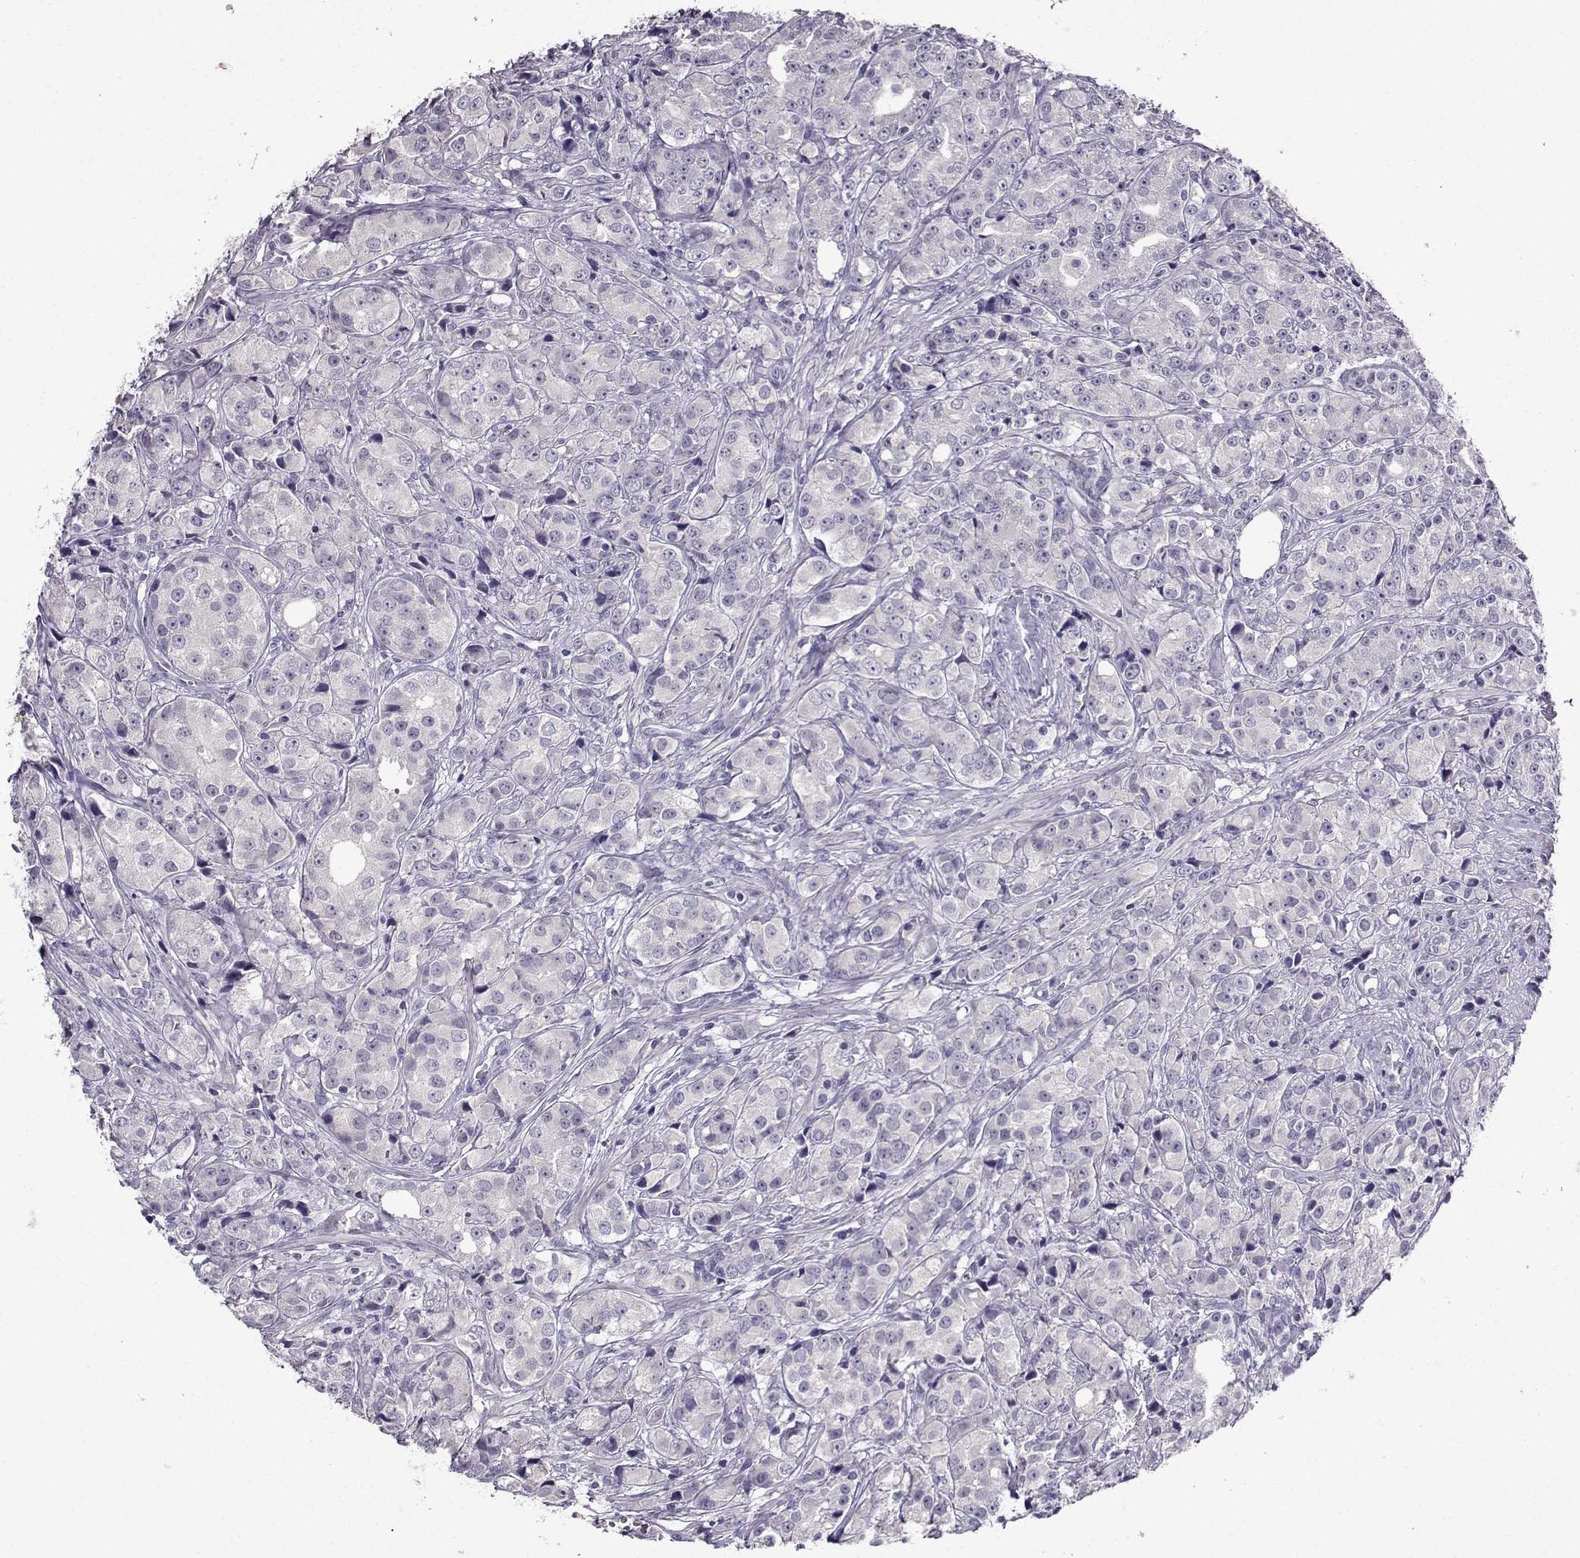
{"staining": {"intensity": "negative", "quantity": "none", "location": "none"}, "tissue": "prostate cancer", "cell_type": "Tumor cells", "image_type": "cancer", "snomed": [{"axis": "morphology", "description": "Adenocarcinoma, Medium grade"}, {"axis": "topography", "description": "Prostate"}], "caption": "Immunohistochemistry (IHC) image of neoplastic tissue: prostate cancer stained with DAB exhibits no significant protein expression in tumor cells. (Stains: DAB (3,3'-diaminobenzidine) immunohistochemistry with hematoxylin counter stain, Microscopy: brightfield microscopy at high magnification).", "gene": "CRYBB1", "patient": {"sex": "male", "age": 74}}